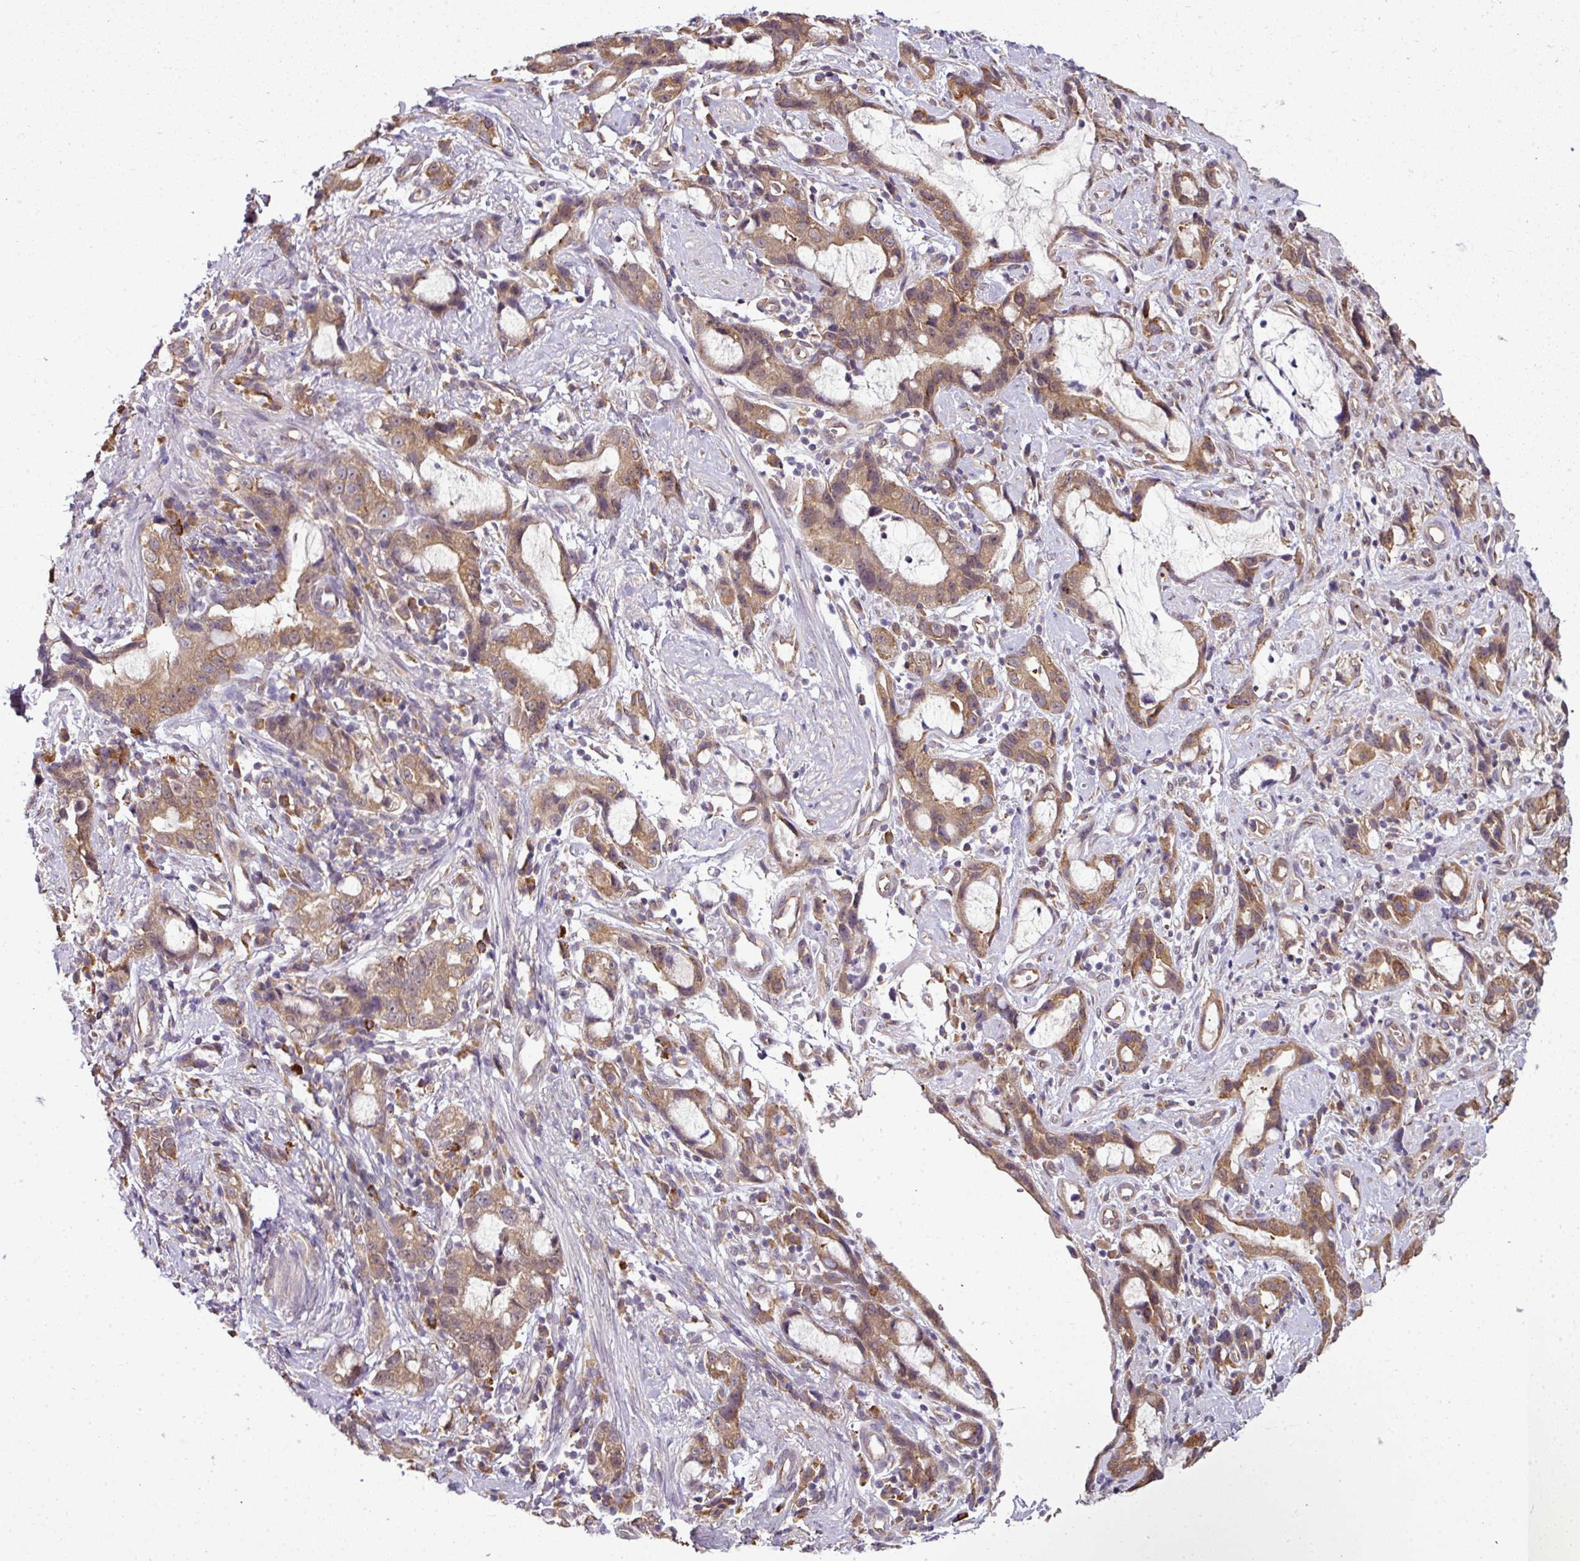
{"staining": {"intensity": "moderate", "quantity": ">75%", "location": "cytoplasmic/membranous,nuclear"}, "tissue": "stomach cancer", "cell_type": "Tumor cells", "image_type": "cancer", "snomed": [{"axis": "morphology", "description": "Adenocarcinoma, NOS"}, {"axis": "topography", "description": "Stomach"}], "caption": "Moderate cytoplasmic/membranous and nuclear expression for a protein is identified in about >75% of tumor cells of stomach cancer (adenocarcinoma) using immunohistochemistry (IHC).", "gene": "RBM4B", "patient": {"sex": "male", "age": 55}}